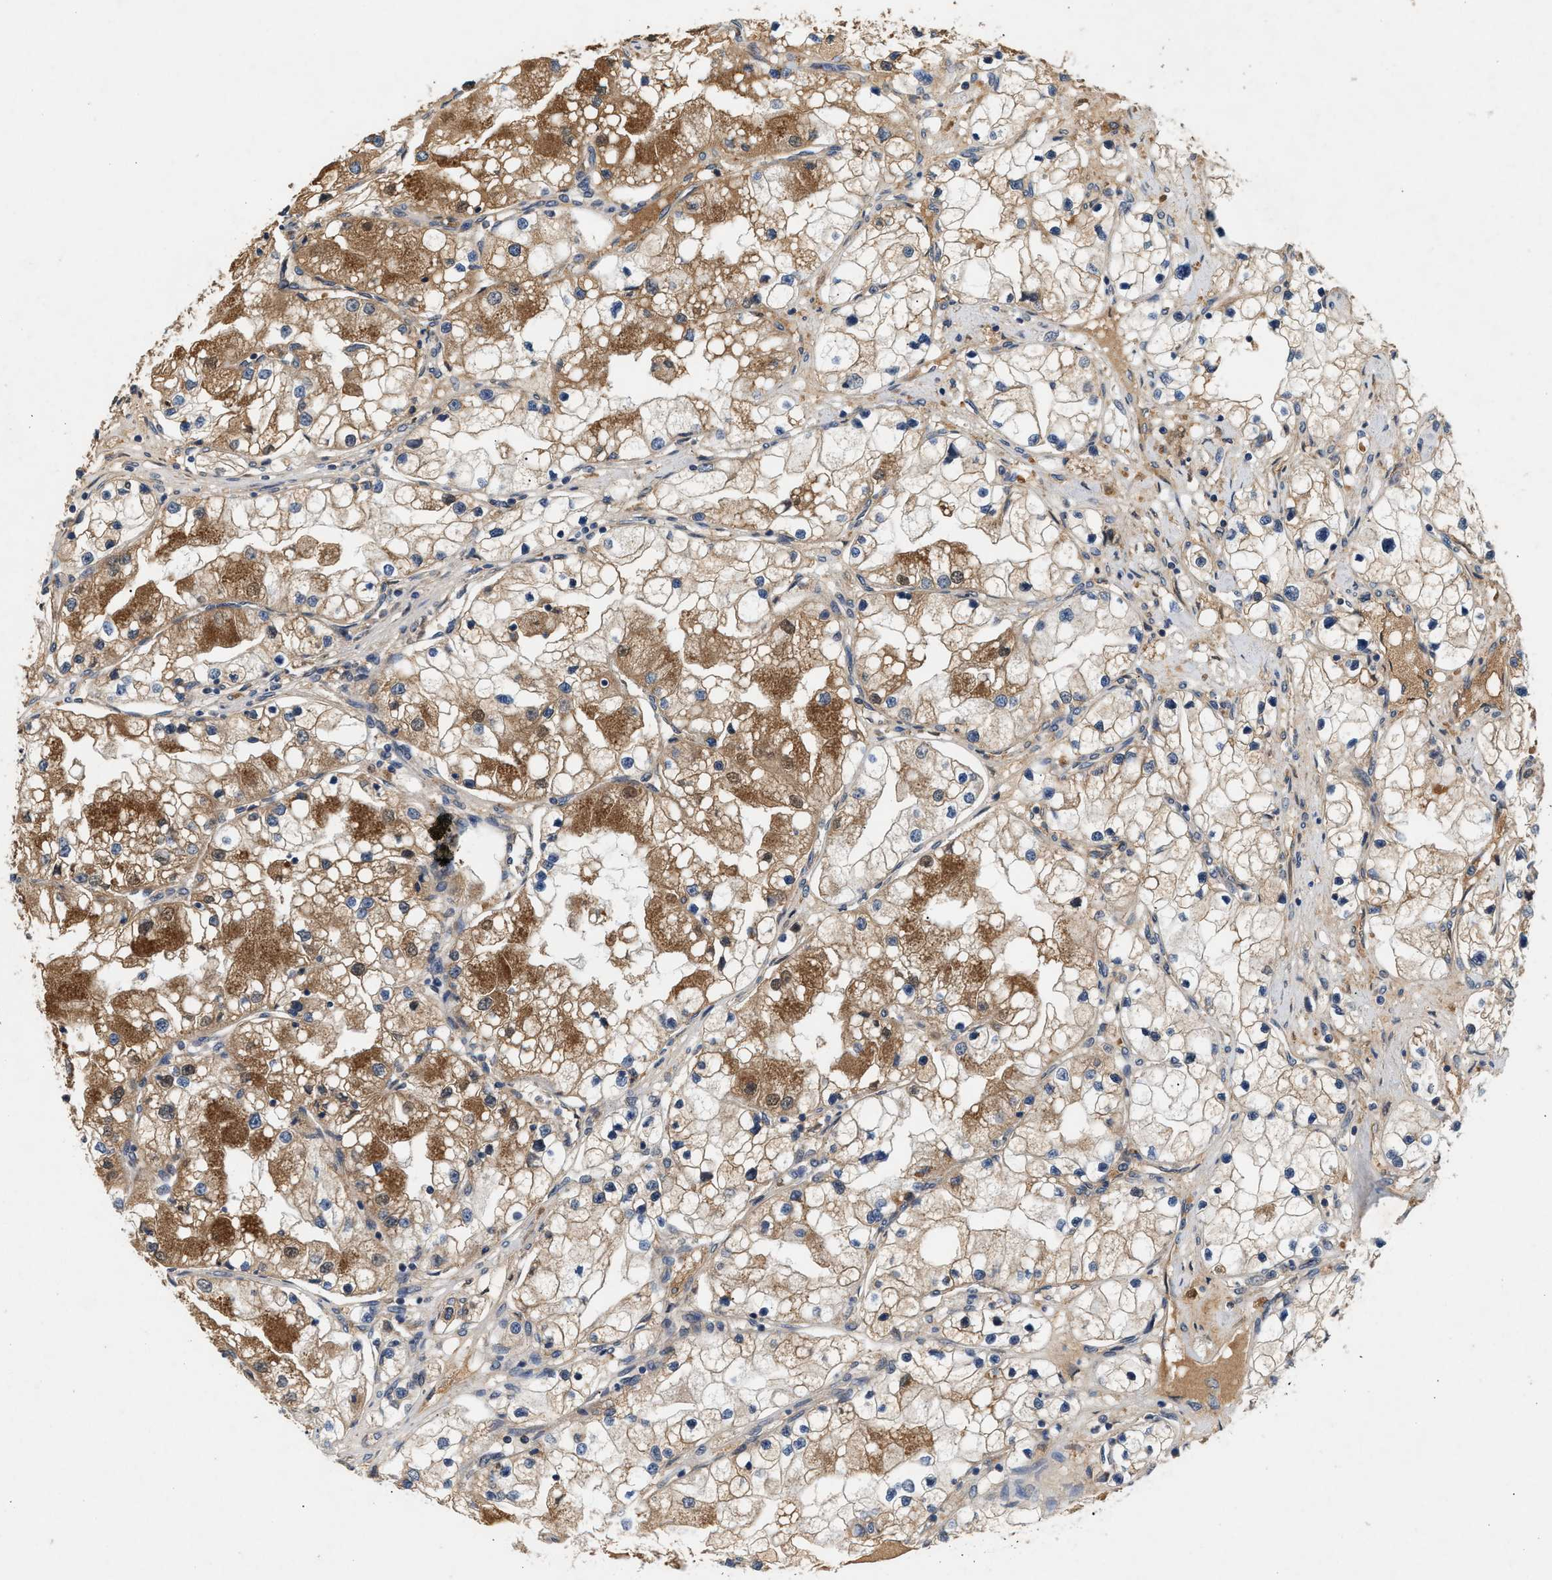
{"staining": {"intensity": "moderate", "quantity": "25%-75%", "location": "cytoplasmic/membranous,nuclear"}, "tissue": "renal cancer", "cell_type": "Tumor cells", "image_type": "cancer", "snomed": [{"axis": "morphology", "description": "Adenocarcinoma, NOS"}, {"axis": "topography", "description": "Kidney"}], "caption": "Immunohistochemistry (DAB (3,3'-diaminobenzidine)) staining of human renal cancer reveals moderate cytoplasmic/membranous and nuclear protein expression in approximately 25%-75% of tumor cells.", "gene": "RUSC2", "patient": {"sex": "male", "age": 68}}